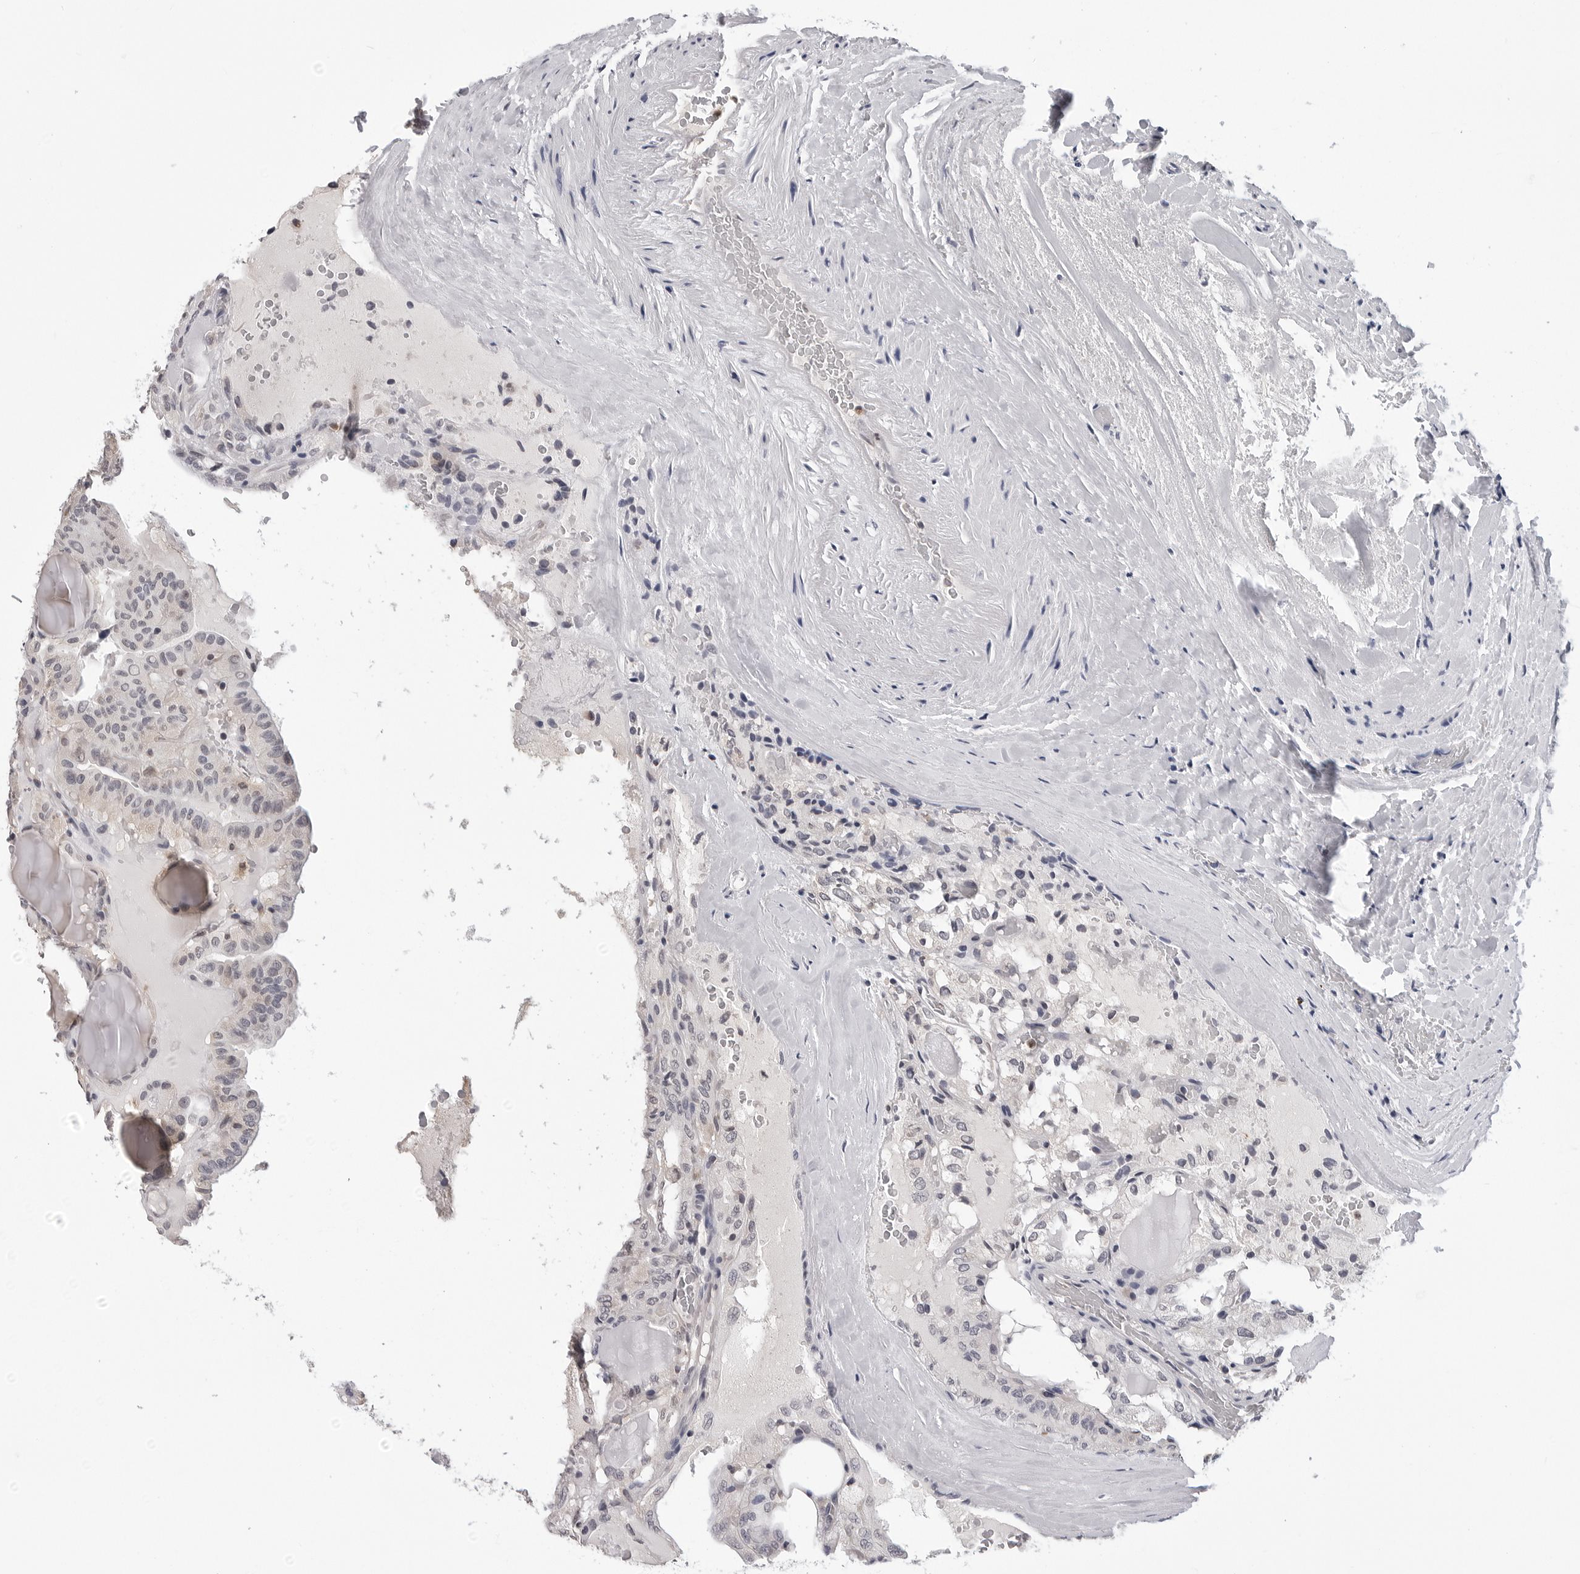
{"staining": {"intensity": "weak", "quantity": "<25%", "location": "nuclear"}, "tissue": "thyroid cancer", "cell_type": "Tumor cells", "image_type": "cancer", "snomed": [{"axis": "morphology", "description": "Papillary adenocarcinoma, NOS"}, {"axis": "topography", "description": "Thyroid gland"}], "caption": "Tumor cells are negative for protein expression in human papillary adenocarcinoma (thyroid).", "gene": "TRMT13", "patient": {"sex": "male", "age": 77}}